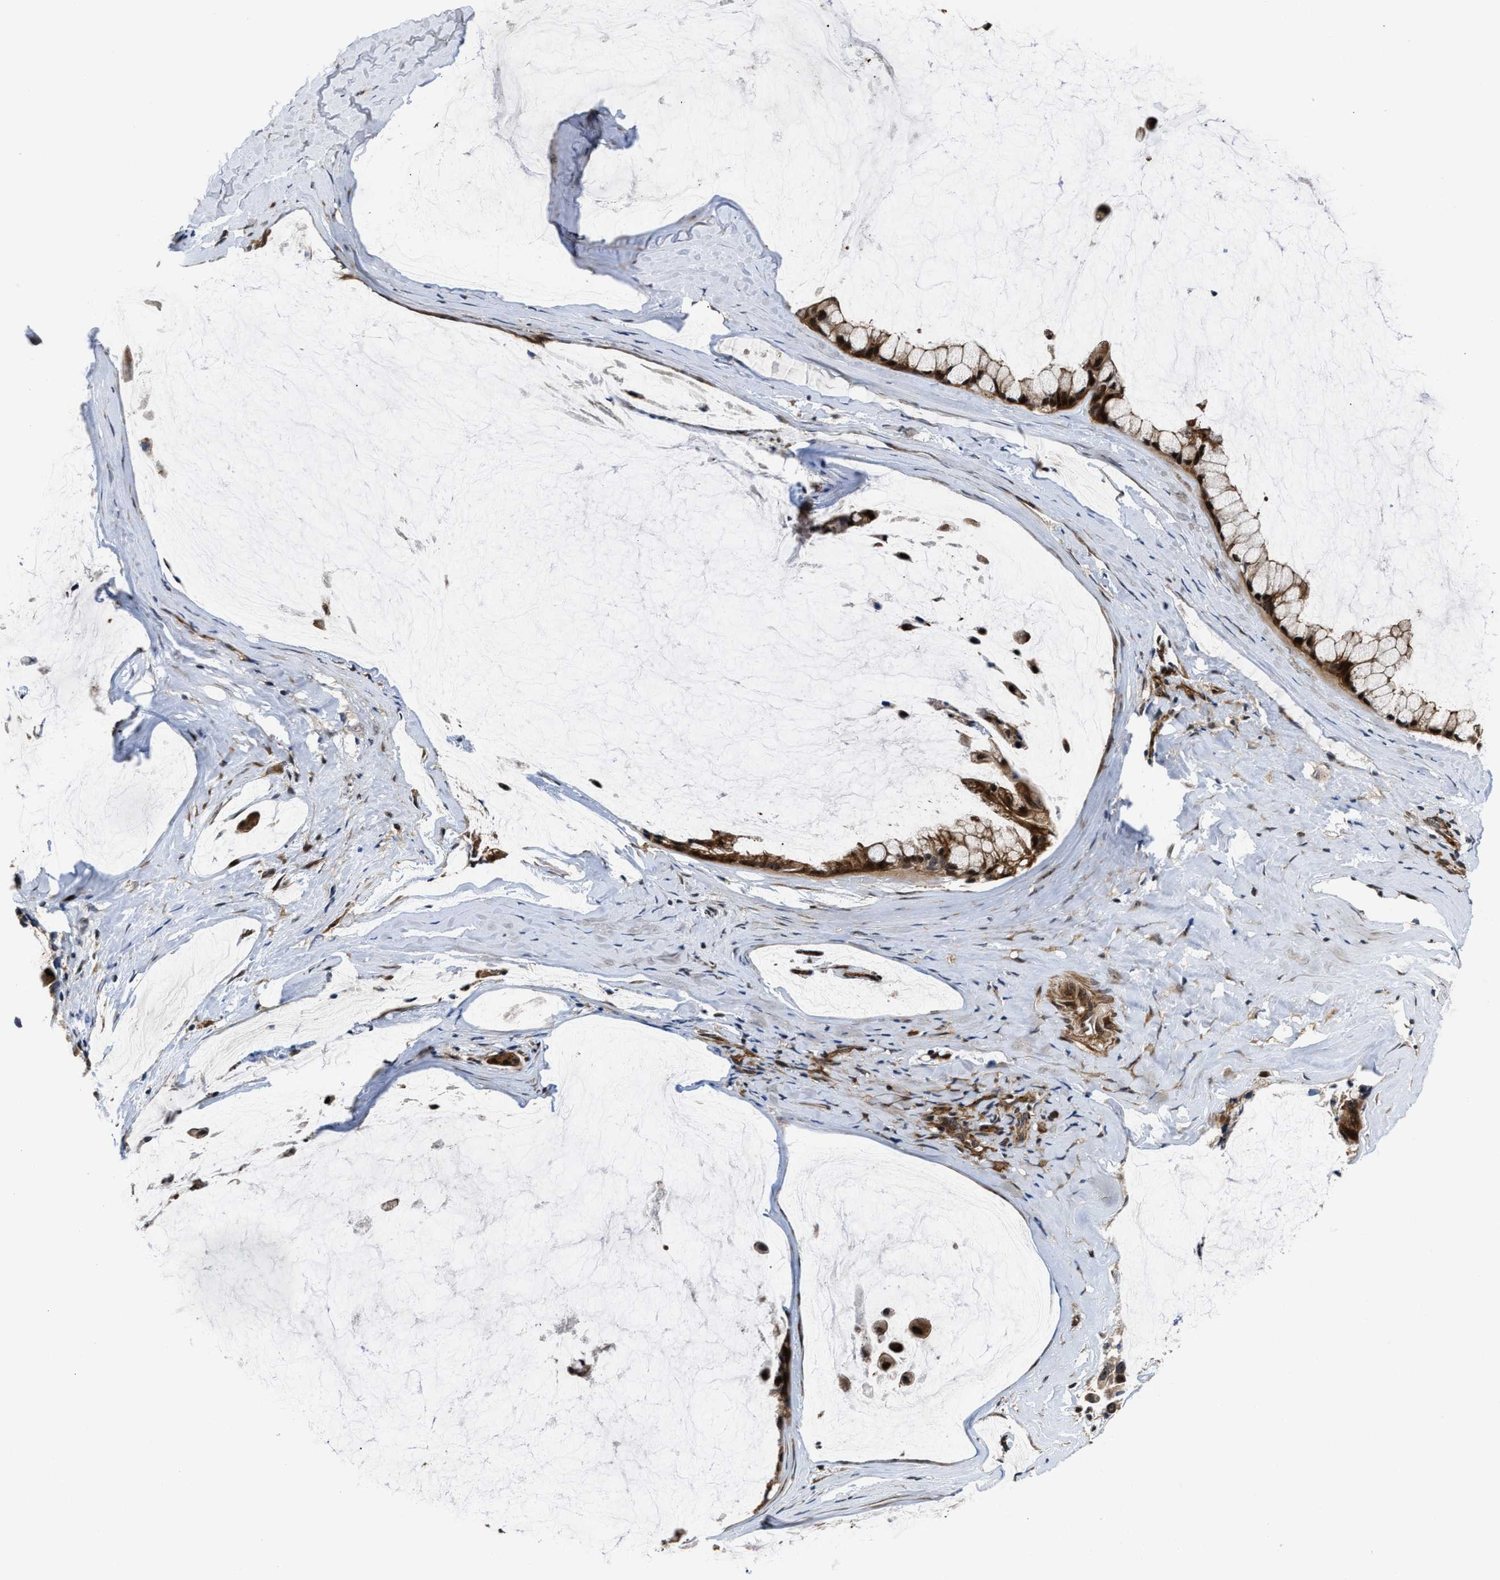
{"staining": {"intensity": "strong", "quantity": ">75%", "location": "cytoplasmic/membranous,nuclear"}, "tissue": "ovarian cancer", "cell_type": "Tumor cells", "image_type": "cancer", "snomed": [{"axis": "morphology", "description": "Cystadenocarcinoma, mucinous, NOS"}, {"axis": "topography", "description": "Ovary"}], "caption": "Immunohistochemistry photomicrograph of human ovarian mucinous cystadenocarcinoma stained for a protein (brown), which shows high levels of strong cytoplasmic/membranous and nuclear staining in about >75% of tumor cells.", "gene": "ALDH3A2", "patient": {"sex": "female", "age": 39}}